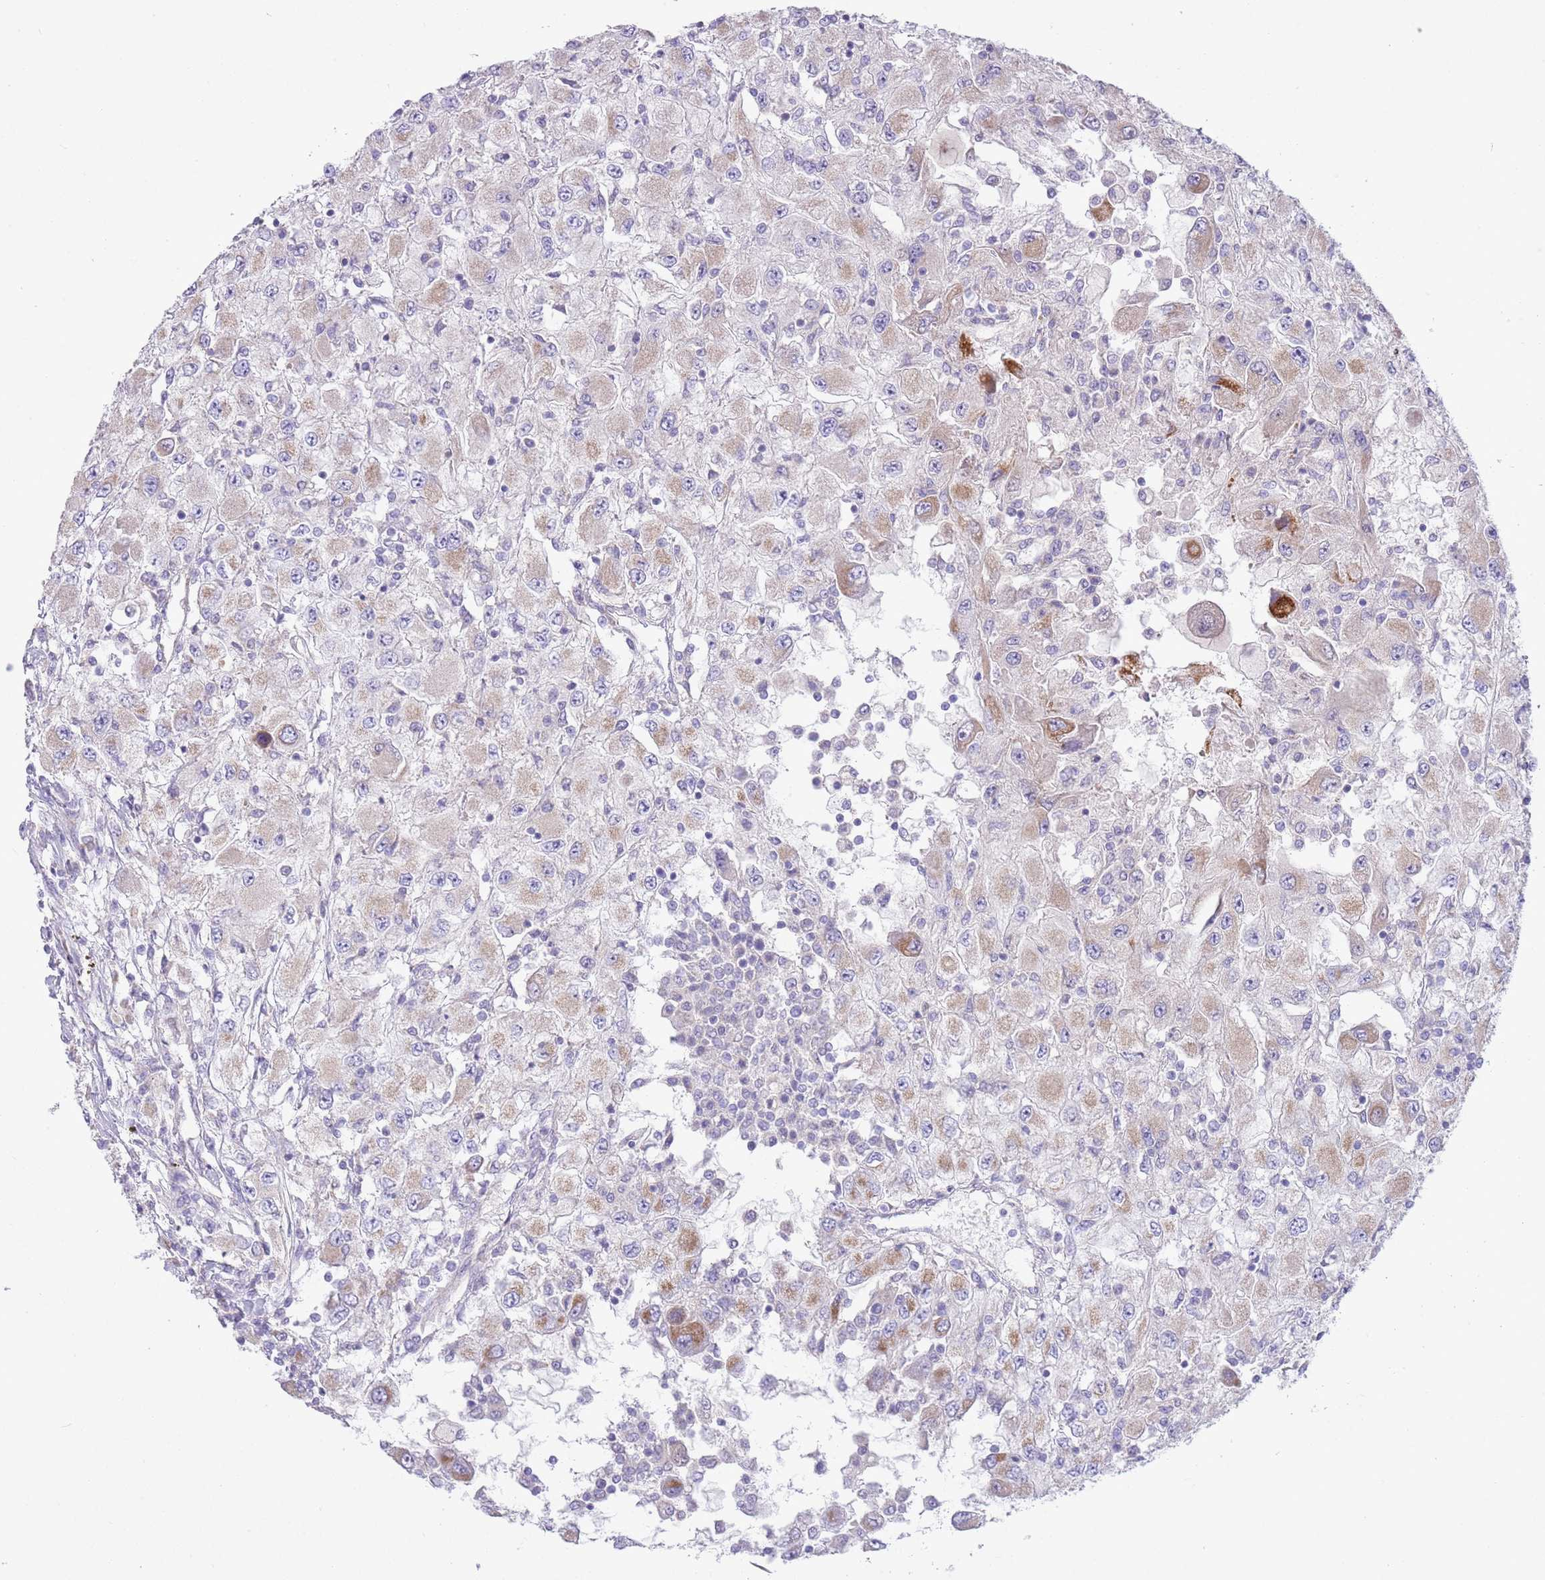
{"staining": {"intensity": "moderate", "quantity": "<25%", "location": "cytoplasmic/membranous"}, "tissue": "renal cancer", "cell_type": "Tumor cells", "image_type": "cancer", "snomed": [{"axis": "morphology", "description": "Adenocarcinoma, NOS"}, {"axis": "topography", "description": "Kidney"}], "caption": "A low amount of moderate cytoplasmic/membranous expression is identified in about <25% of tumor cells in adenocarcinoma (renal) tissue. (Brightfield microscopy of DAB IHC at high magnification).", "gene": "OAZ2", "patient": {"sex": "female", "age": 67}}